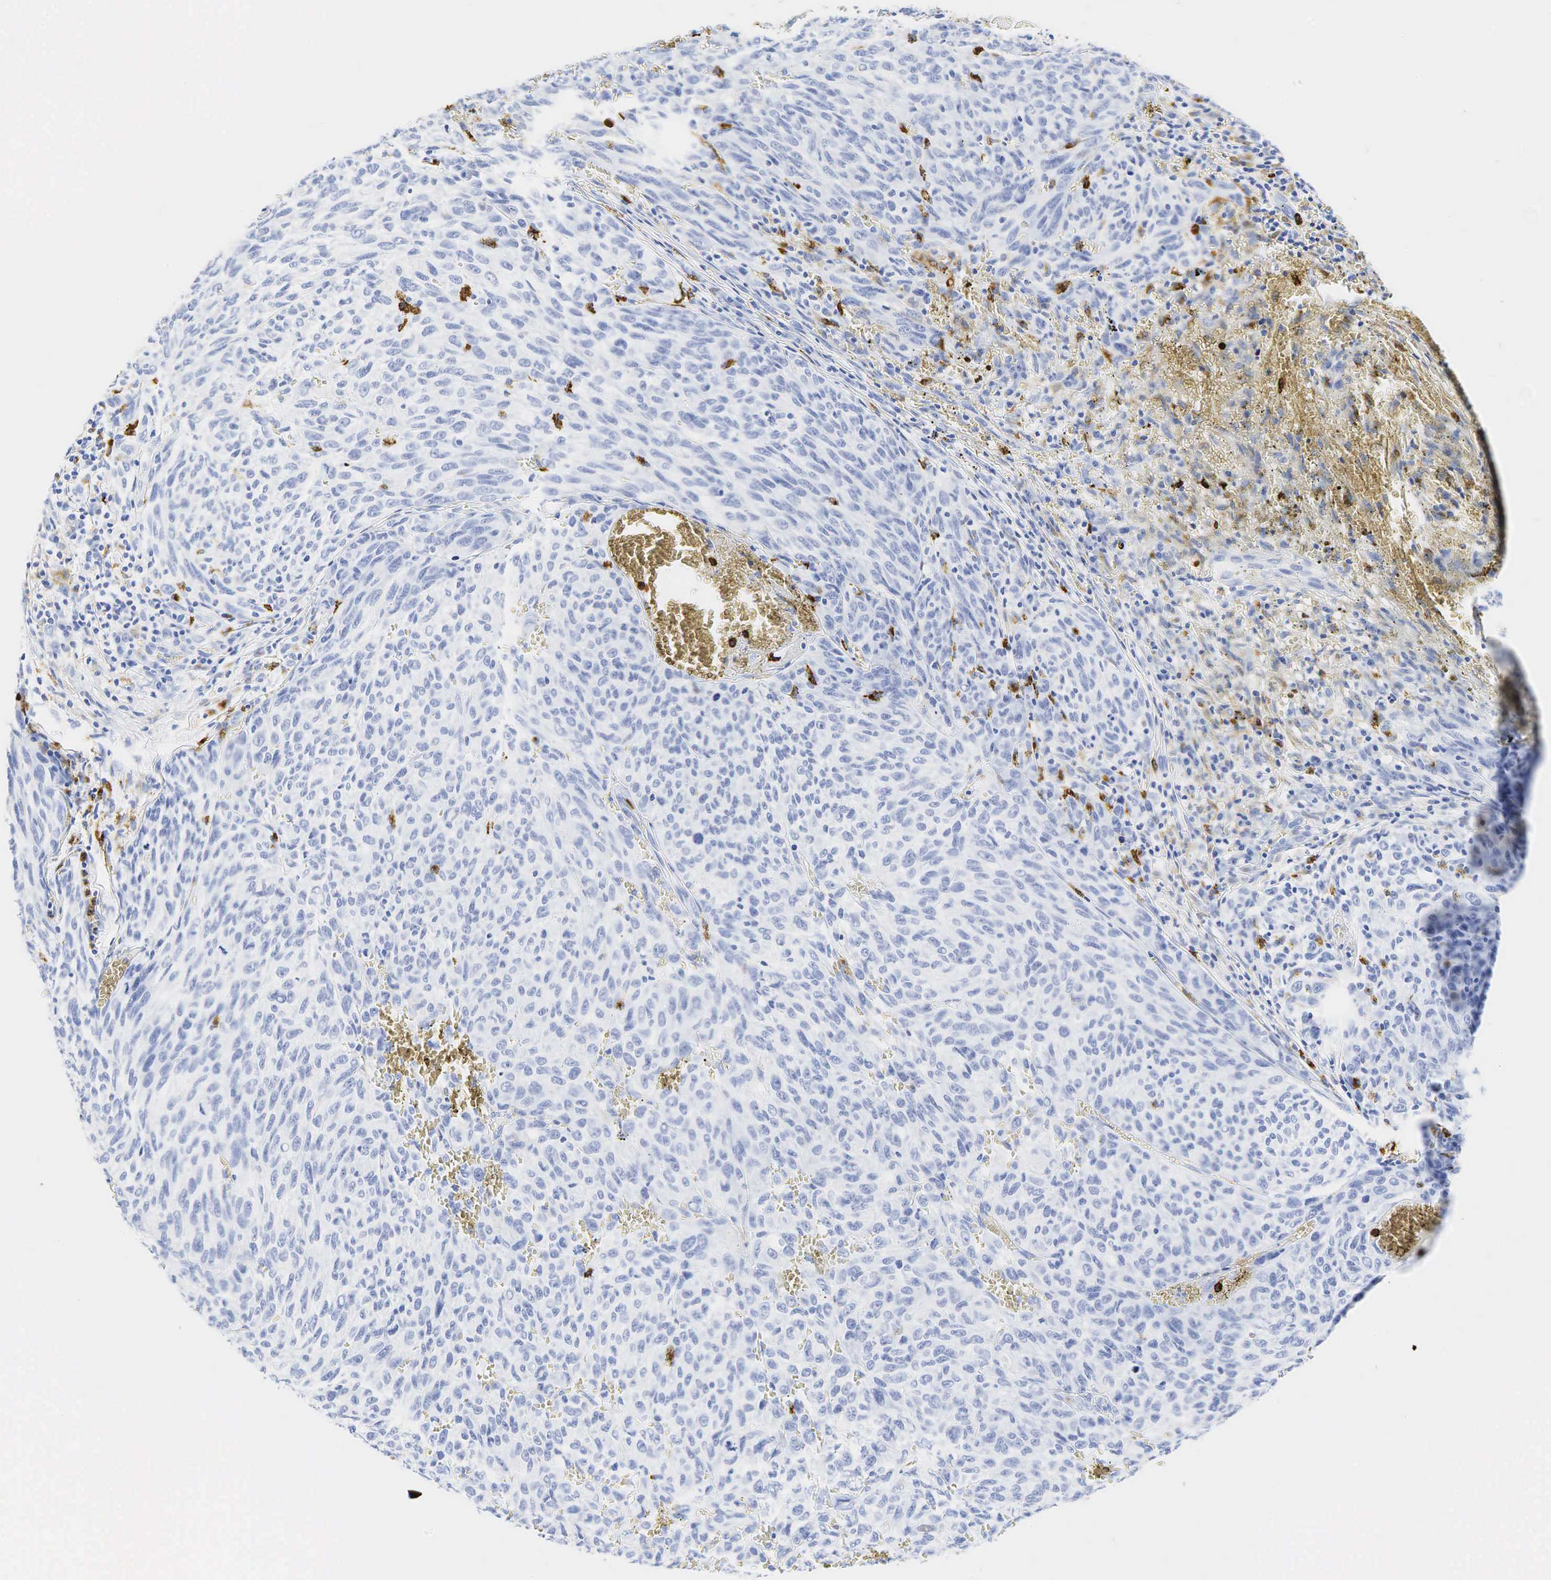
{"staining": {"intensity": "negative", "quantity": "none", "location": "none"}, "tissue": "melanoma", "cell_type": "Tumor cells", "image_type": "cancer", "snomed": [{"axis": "morphology", "description": "Malignant melanoma, NOS"}, {"axis": "topography", "description": "Skin"}], "caption": "Tumor cells are negative for protein expression in human melanoma.", "gene": "LYZ", "patient": {"sex": "male", "age": 76}}